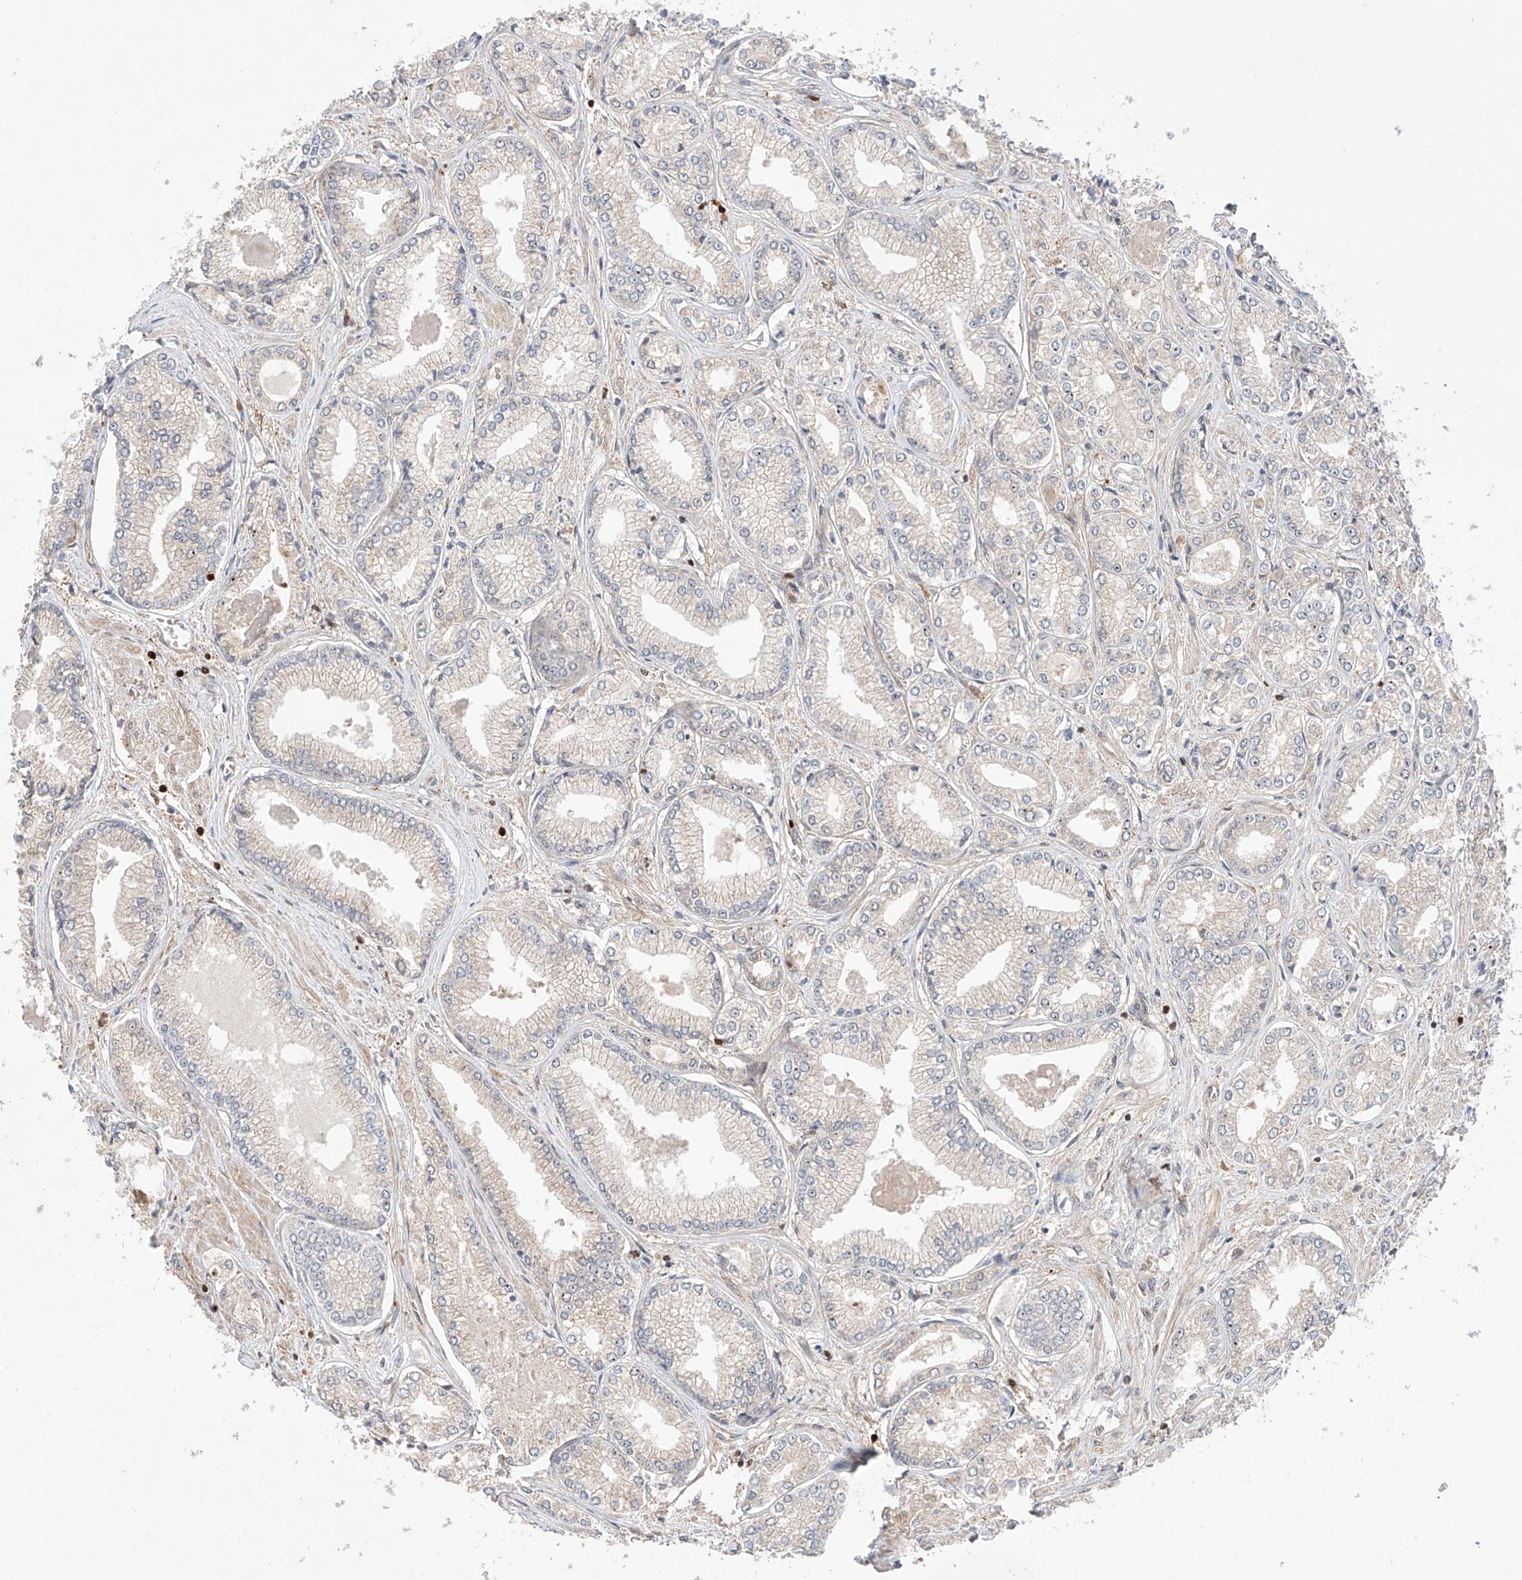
{"staining": {"intensity": "negative", "quantity": "none", "location": "none"}, "tissue": "prostate cancer", "cell_type": "Tumor cells", "image_type": "cancer", "snomed": [{"axis": "morphology", "description": "Adenocarcinoma, Low grade"}, {"axis": "topography", "description": "Prostate"}], "caption": "An immunohistochemistry micrograph of prostate cancer is shown. There is no staining in tumor cells of prostate cancer. The staining was performed using DAB (3,3'-diaminobenzidine) to visualize the protein expression in brown, while the nuclei were stained in blue with hematoxylin (Magnification: 20x).", "gene": "IGSF22", "patient": {"sex": "male", "age": 60}}